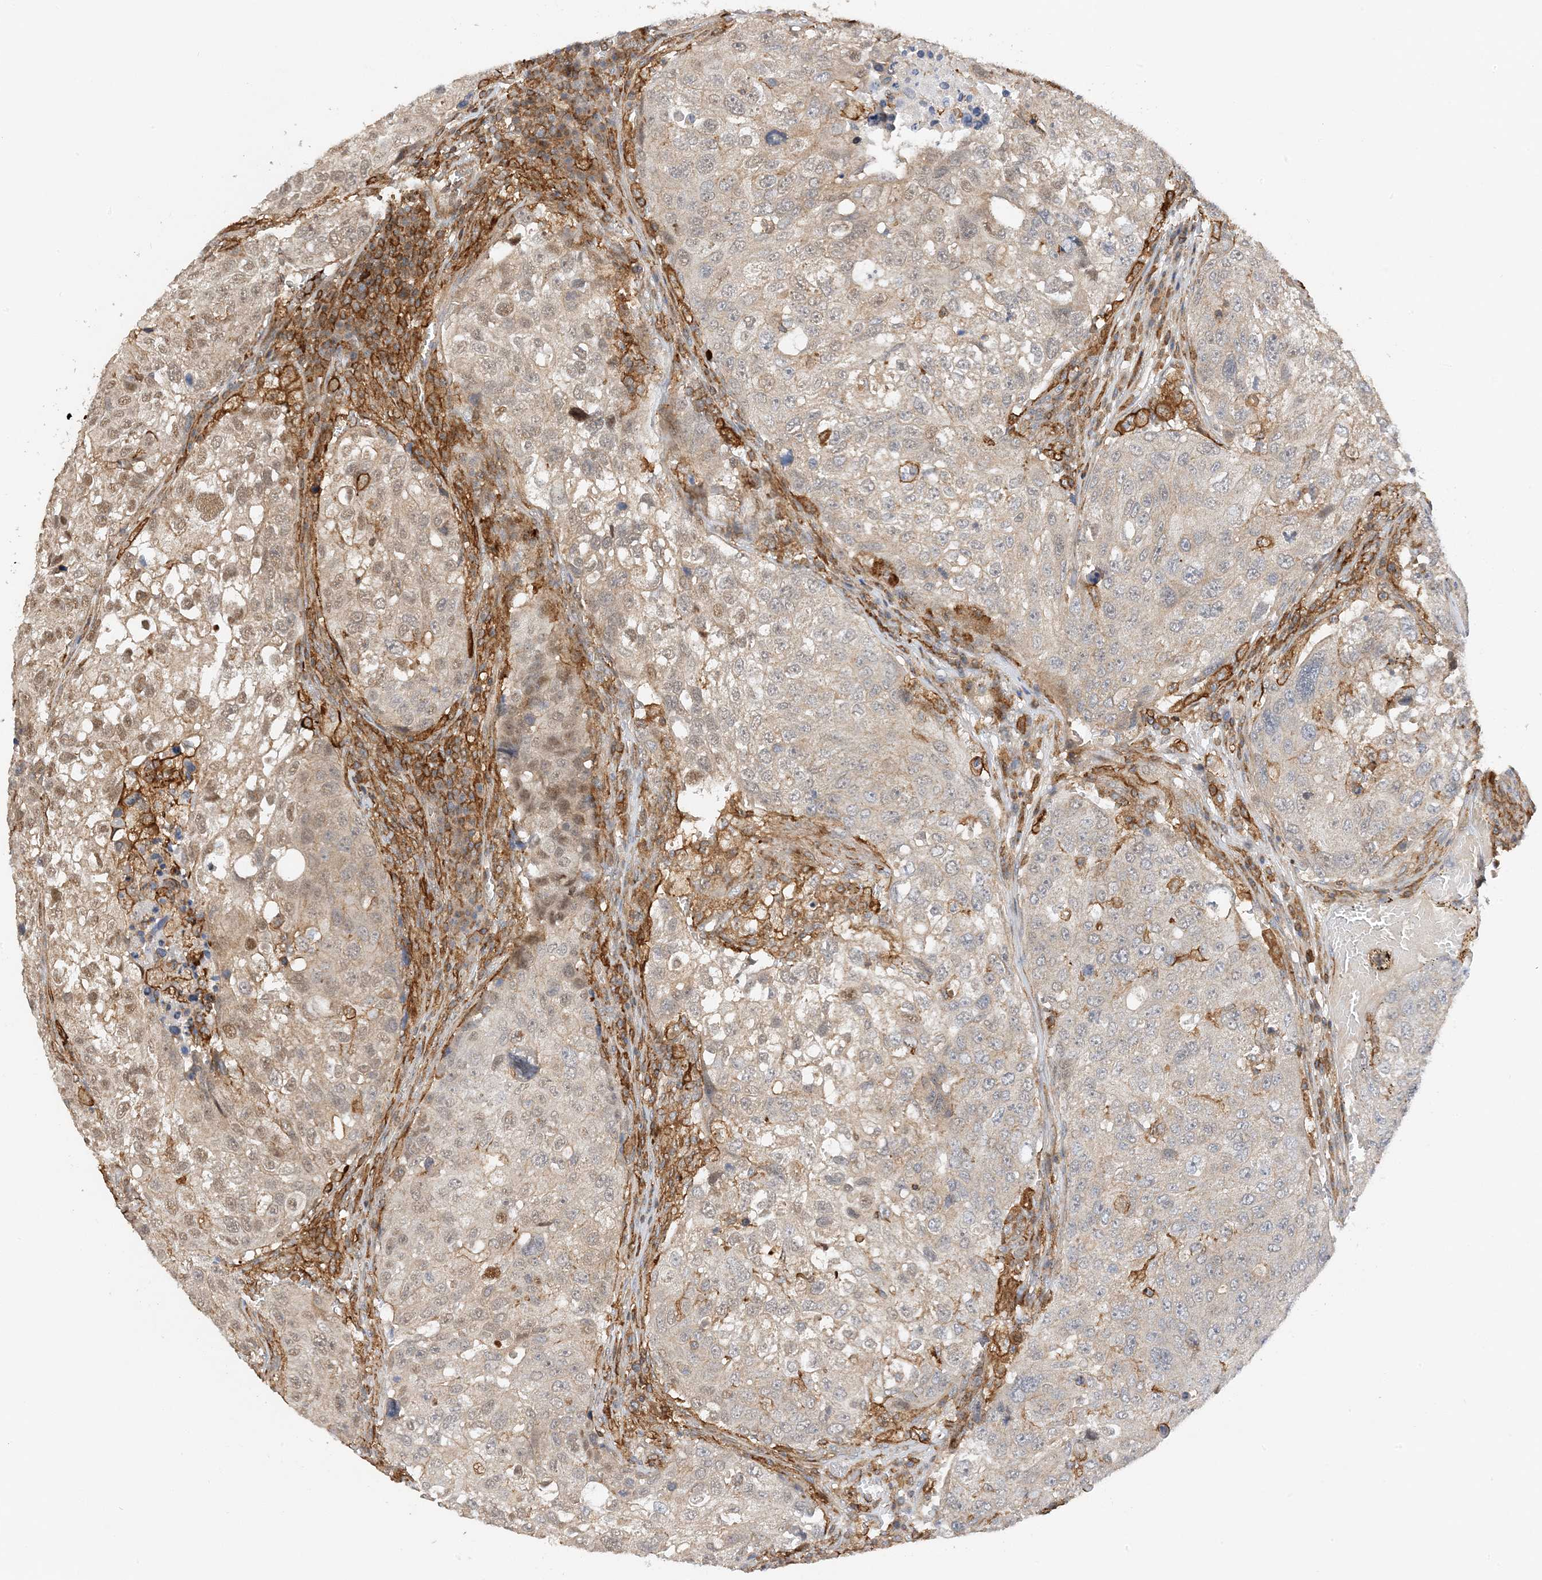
{"staining": {"intensity": "moderate", "quantity": "<25%", "location": "cytoplasmic/membranous,nuclear"}, "tissue": "urothelial cancer", "cell_type": "Tumor cells", "image_type": "cancer", "snomed": [{"axis": "morphology", "description": "Urothelial carcinoma, High grade"}, {"axis": "topography", "description": "Lymph node"}, {"axis": "topography", "description": "Urinary bladder"}], "caption": "Approximately <25% of tumor cells in urothelial carcinoma (high-grade) reveal moderate cytoplasmic/membranous and nuclear protein staining as visualized by brown immunohistochemical staining.", "gene": "TATDN3", "patient": {"sex": "male", "age": 51}}